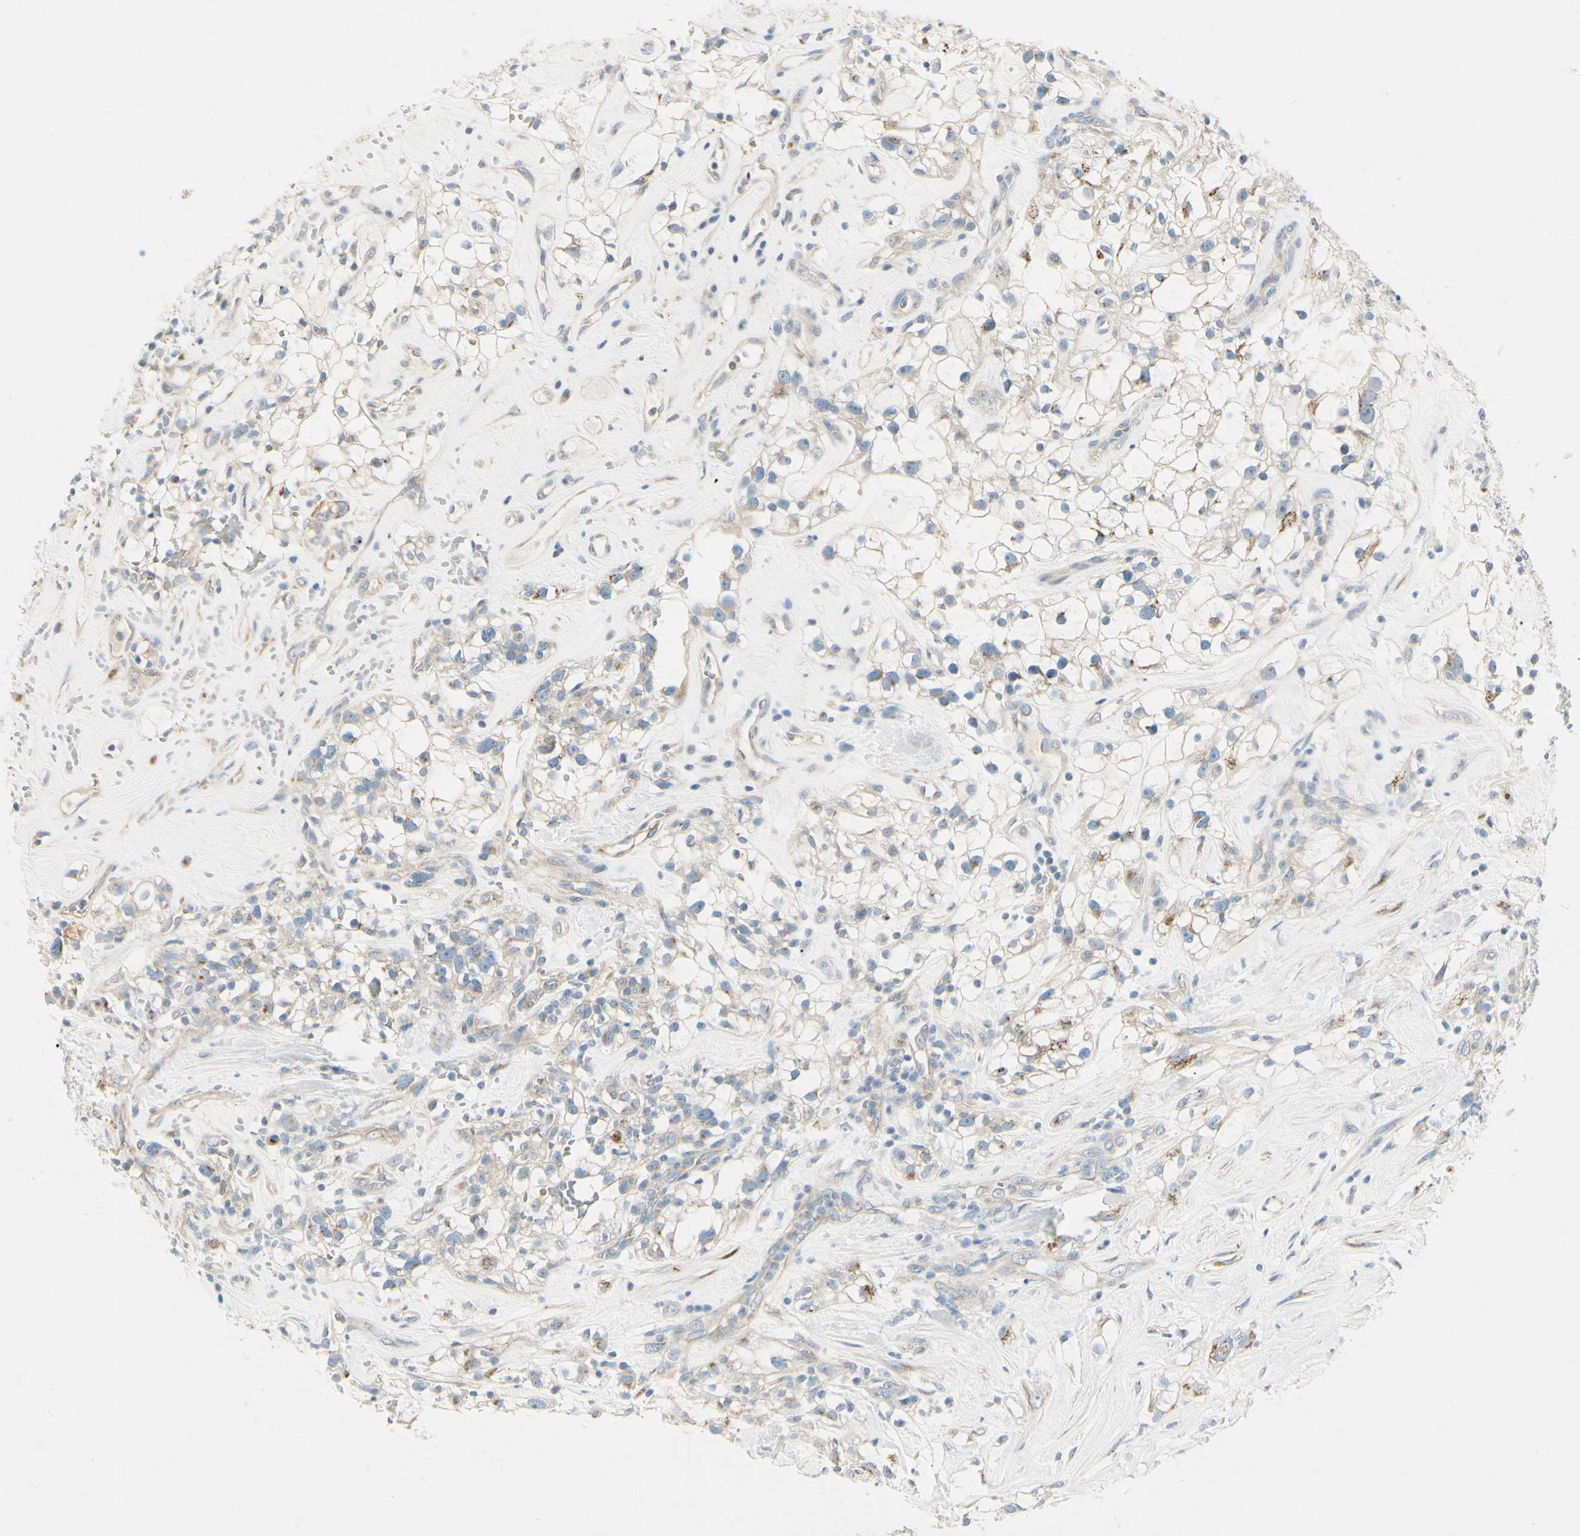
{"staining": {"intensity": "weak", "quantity": ">75%", "location": "cytoplasmic/membranous"}, "tissue": "renal cancer", "cell_type": "Tumor cells", "image_type": "cancer", "snomed": [{"axis": "morphology", "description": "Adenocarcinoma, NOS"}, {"axis": "topography", "description": "Kidney"}], "caption": "DAB immunohistochemical staining of human adenocarcinoma (renal) displays weak cytoplasmic/membranous protein staining in about >75% of tumor cells.", "gene": "ABCA3", "patient": {"sex": "female", "age": 60}}